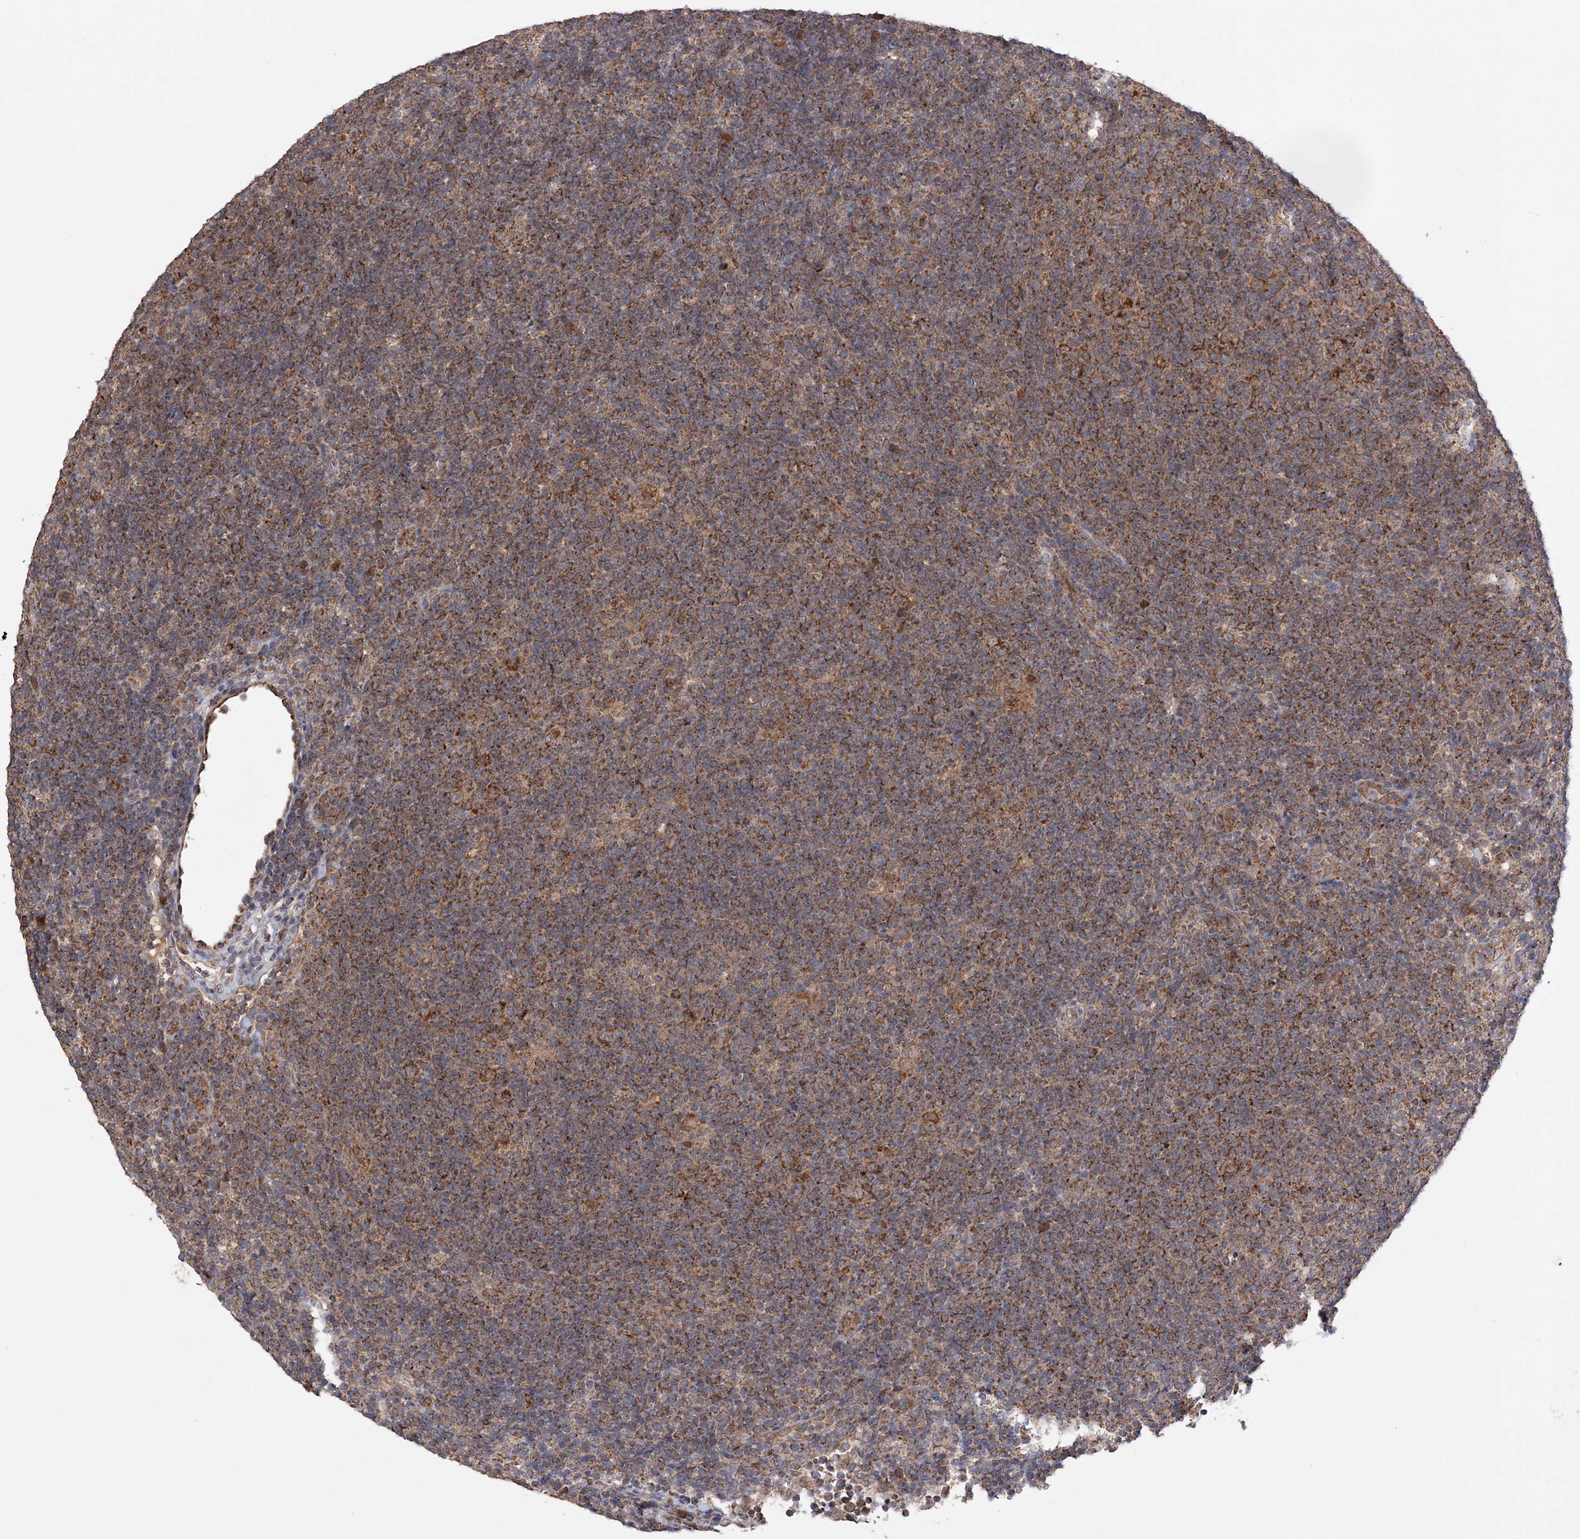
{"staining": {"intensity": "moderate", "quantity": ">75%", "location": "cytoplasmic/membranous"}, "tissue": "lymphoma", "cell_type": "Tumor cells", "image_type": "cancer", "snomed": [{"axis": "morphology", "description": "Hodgkin's disease, NOS"}, {"axis": "topography", "description": "Lymph node"}], "caption": "Protein staining of lymphoma tissue exhibits moderate cytoplasmic/membranous staining in about >75% of tumor cells.", "gene": "SDHAF4", "patient": {"sex": "female", "age": 57}}